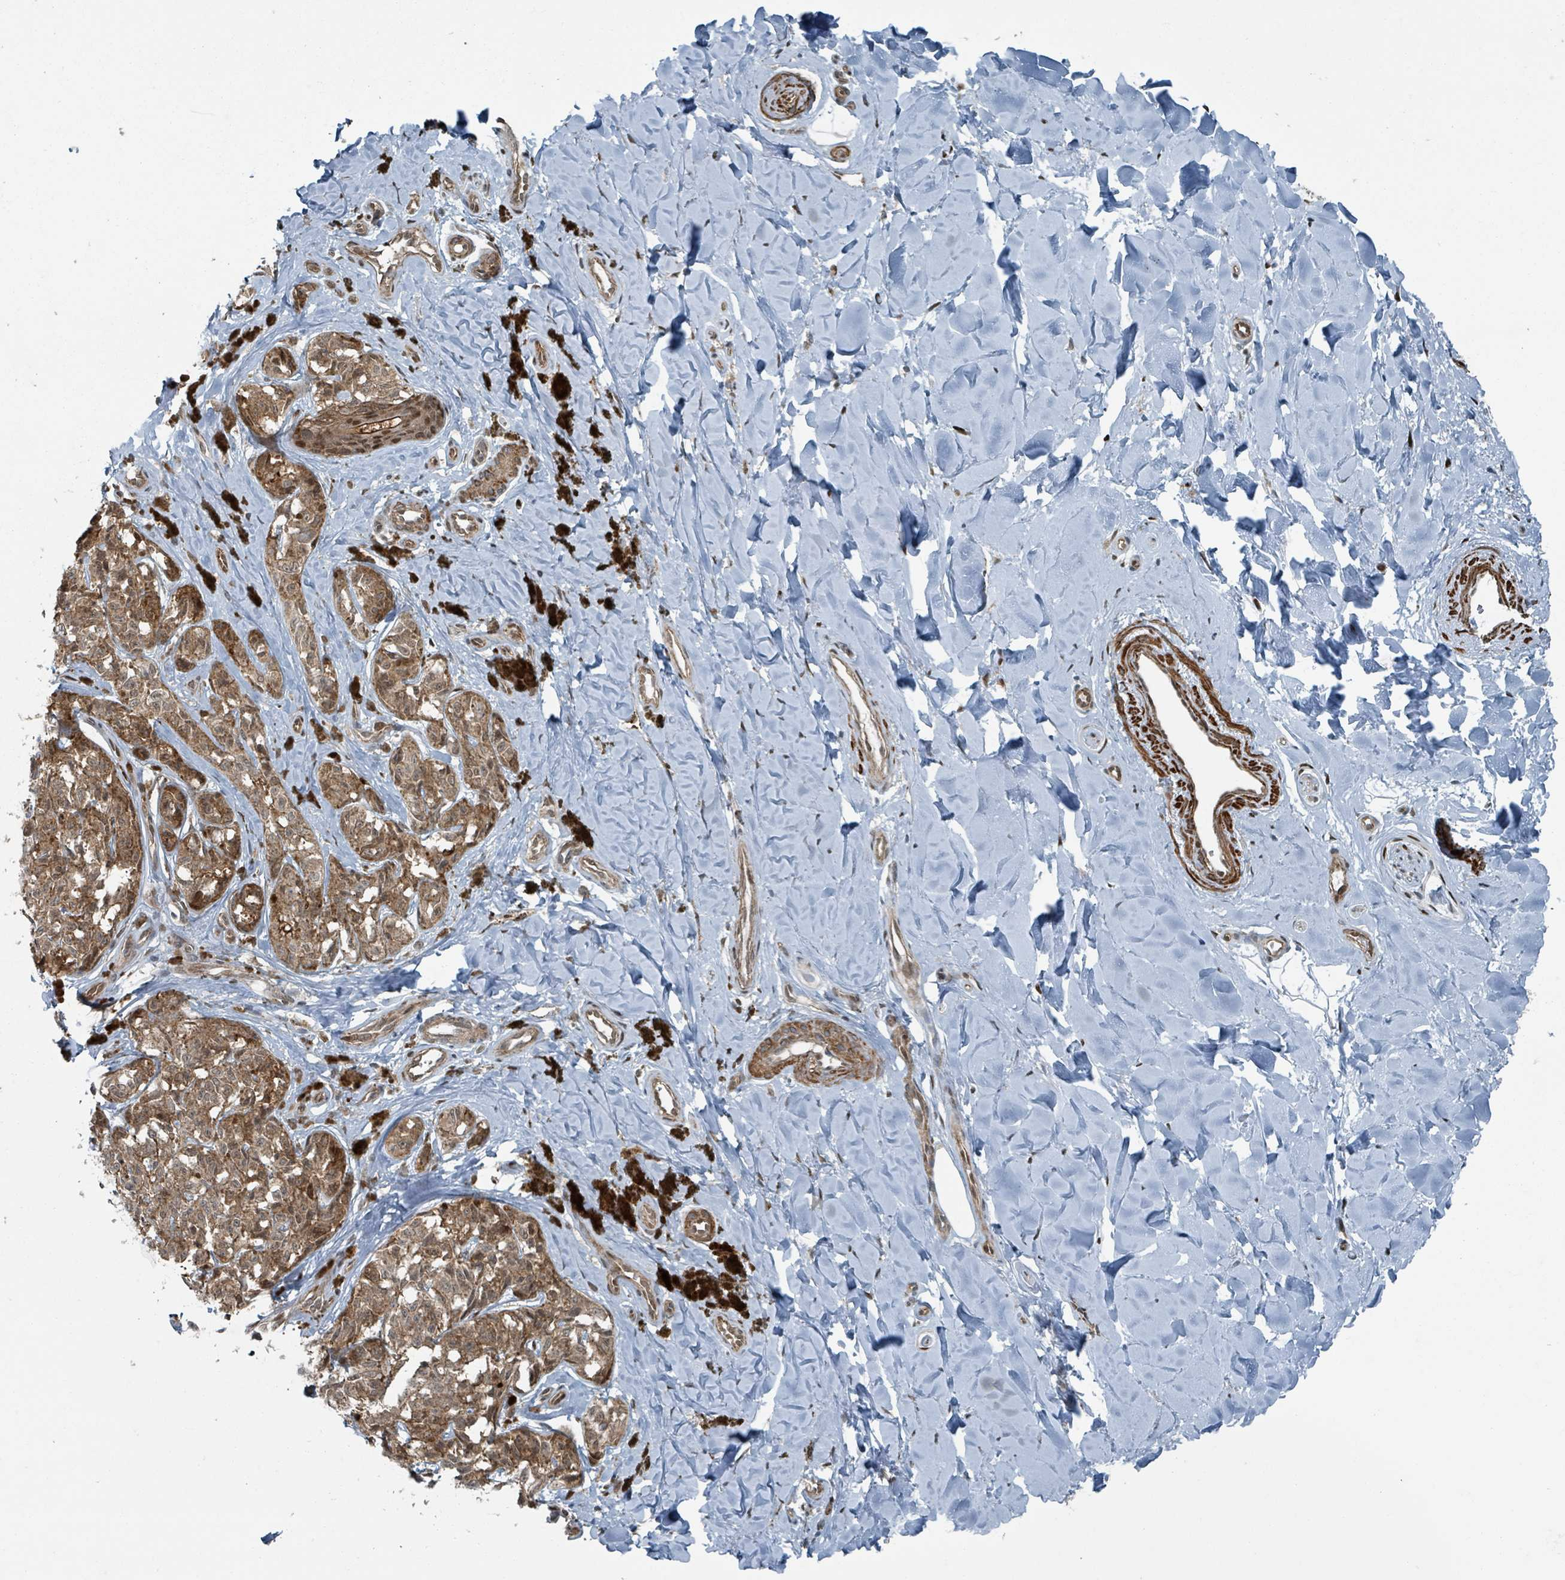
{"staining": {"intensity": "moderate", "quantity": ">75%", "location": "cytoplasmic/membranous,nuclear"}, "tissue": "melanoma", "cell_type": "Tumor cells", "image_type": "cancer", "snomed": [{"axis": "morphology", "description": "Malignant melanoma, NOS"}, {"axis": "topography", "description": "Skin"}], "caption": "This is an image of IHC staining of melanoma, which shows moderate positivity in the cytoplasmic/membranous and nuclear of tumor cells.", "gene": "RHPN2", "patient": {"sex": "female", "age": 65}}